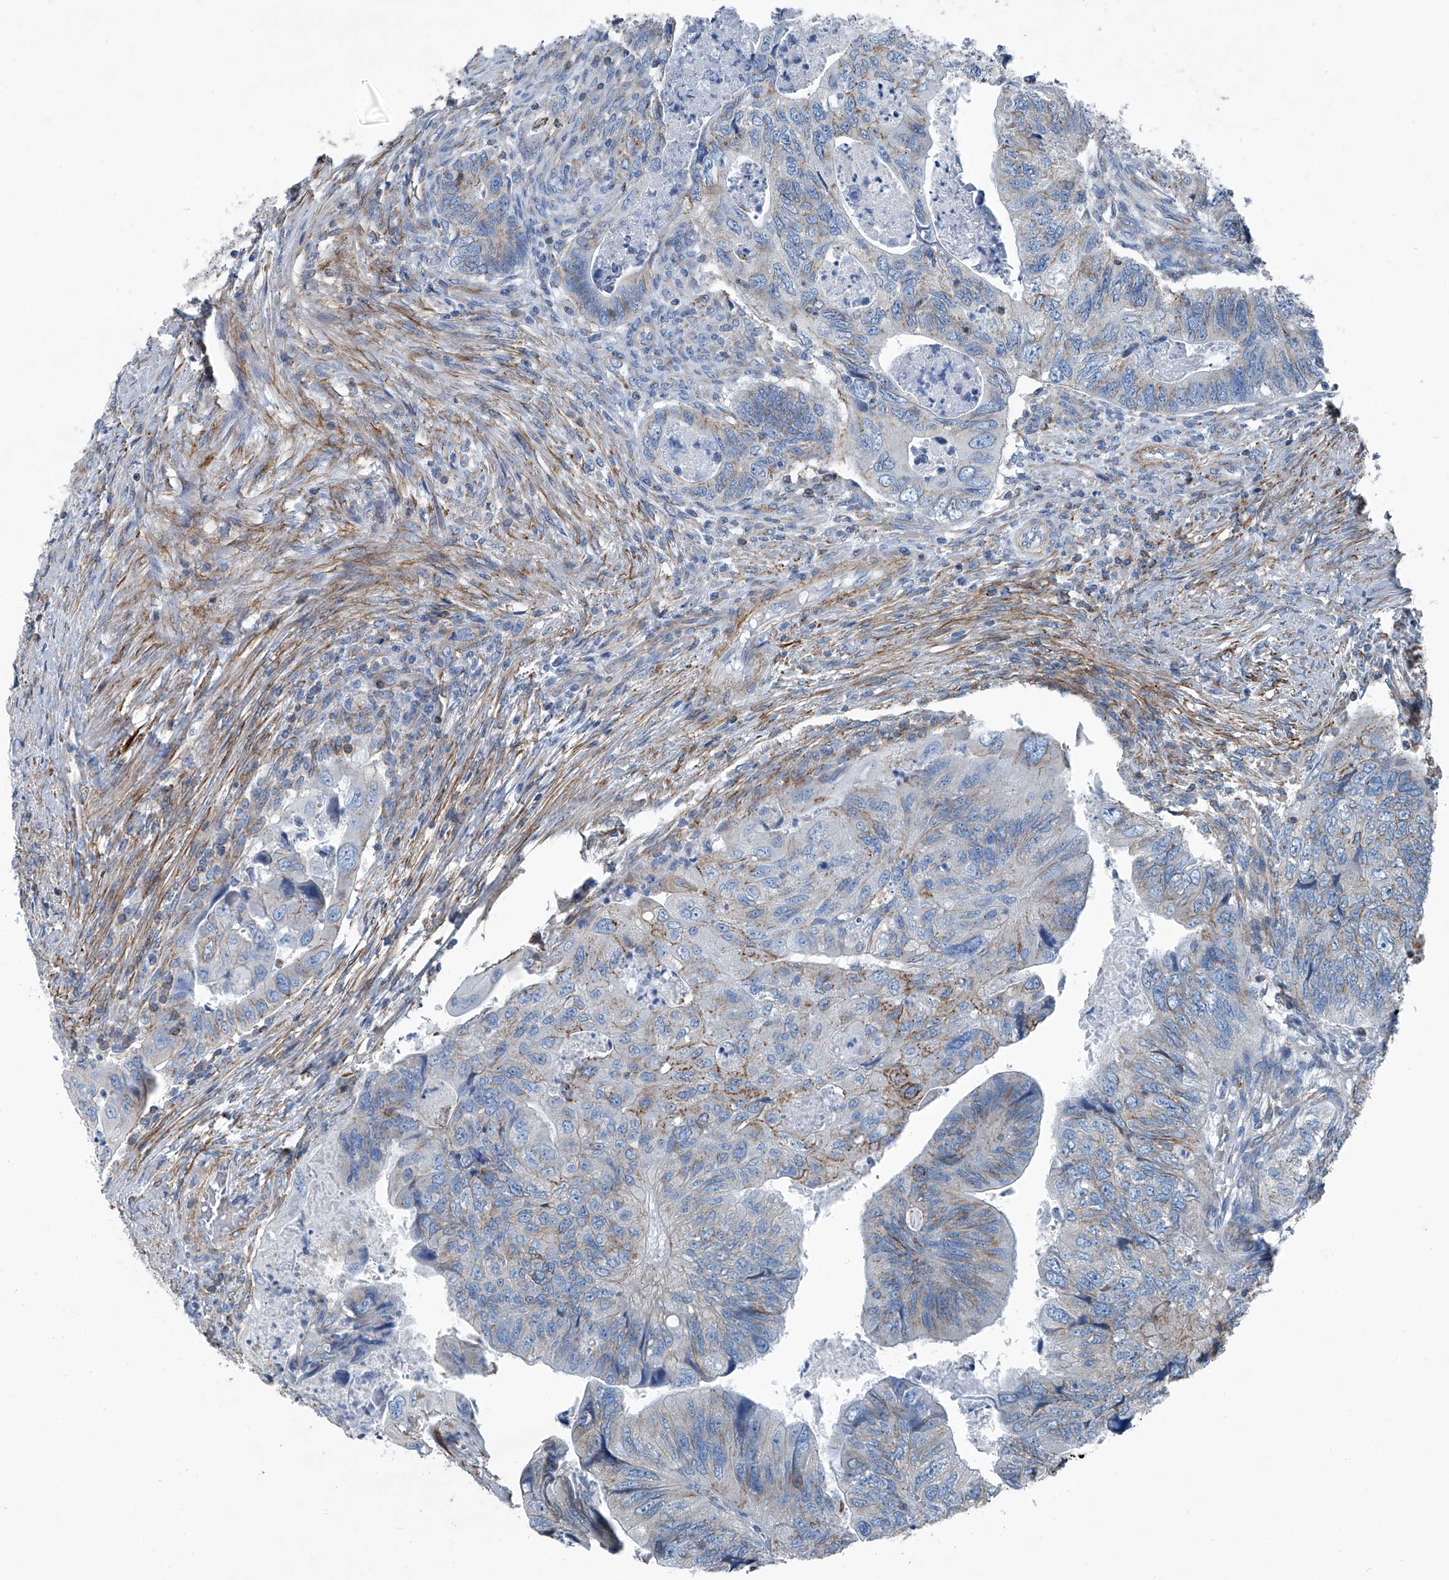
{"staining": {"intensity": "weak", "quantity": "<25%", "location": "cytoplasmic/membranous"}, "tissue": "colorectal cancer", "cell_type": "Tumor cells", "image_type": "cancer", "snomed": [{"axis": "morphology", "description": "Adenocarcinoma, NOS"}, {"axis": "topography", "description": "Rectum"}], "caption": "Immunohistochemical staining of colorectal cancer demonstrates no significant expression in tumor cells.", "gene": "SEPTIN7", "patient": {"sex": "male", "age": 63}}